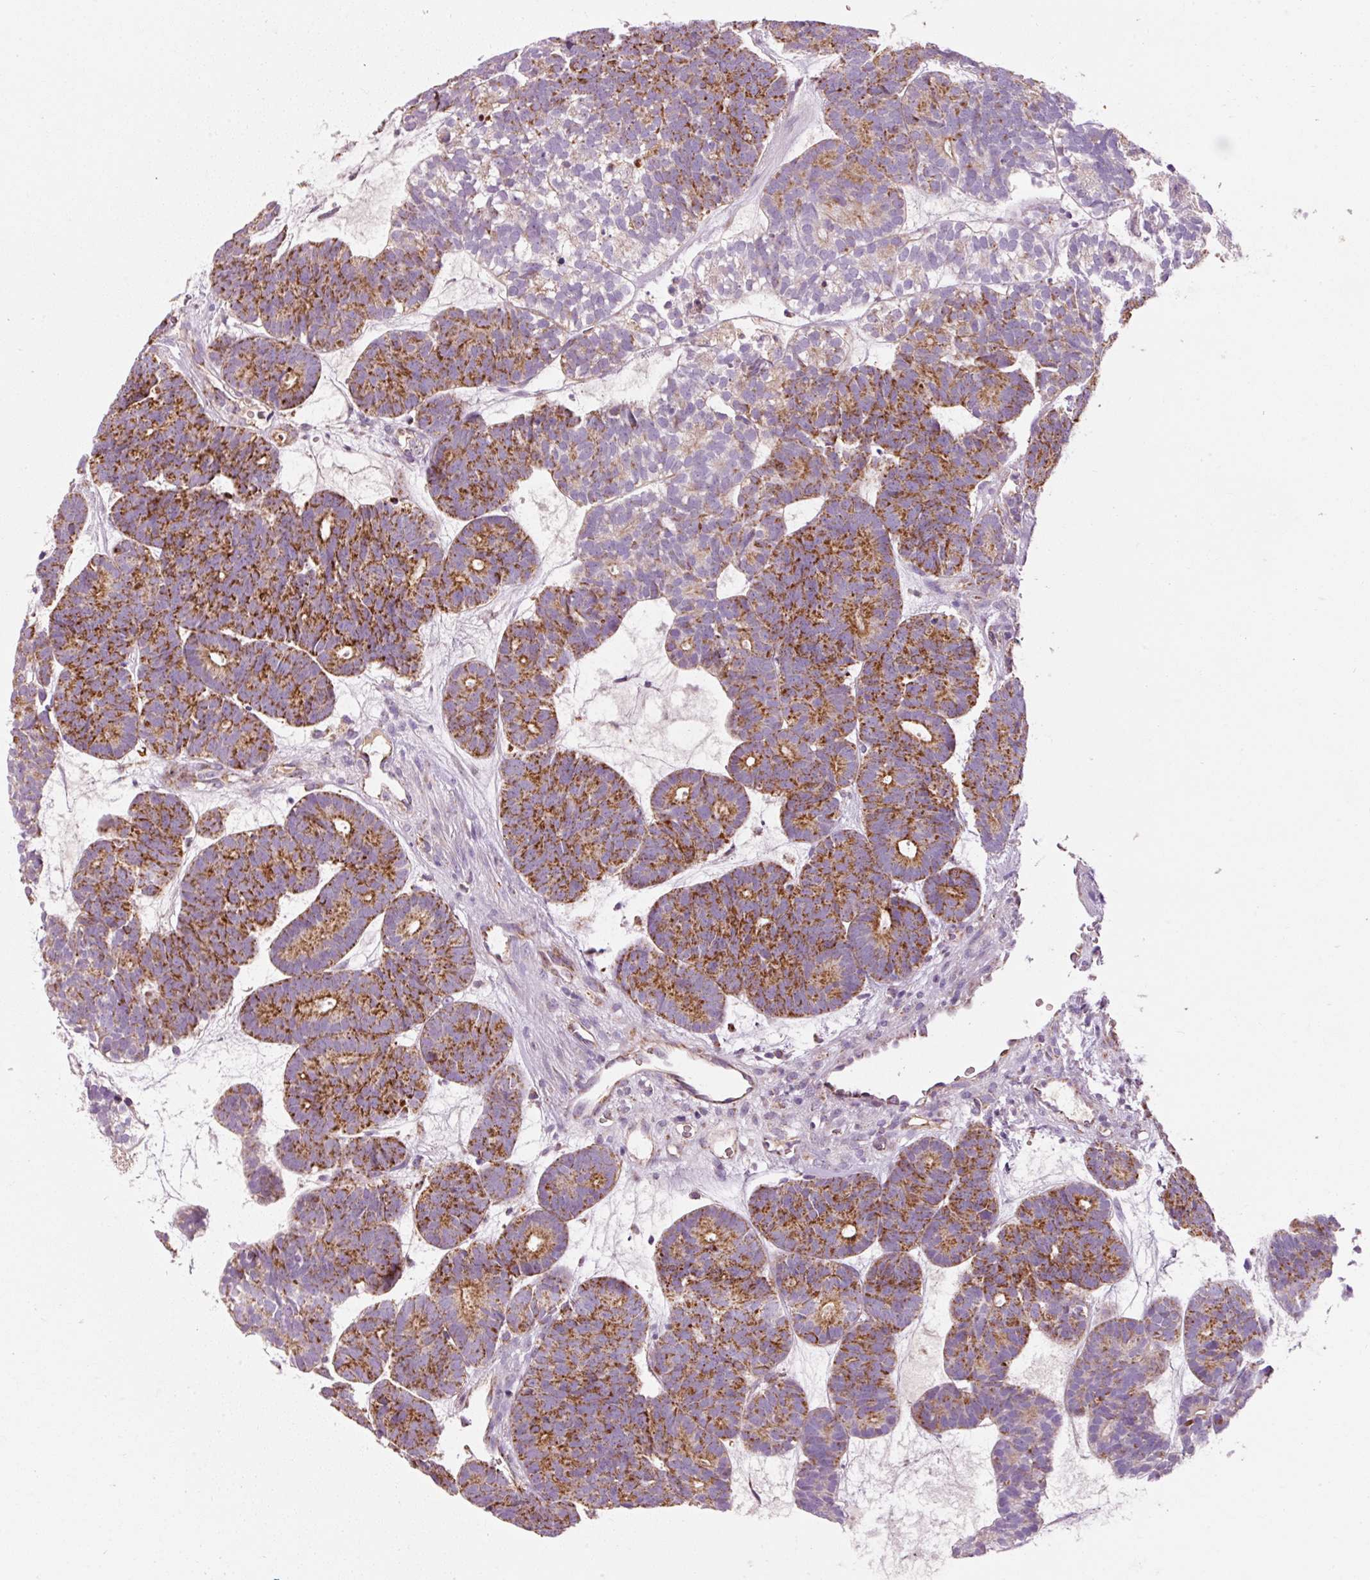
{"staining": {"intensity": "strong", "quantity": ">75%", "location": "cytoplasmic/membranous"}, "tissue": "head and neck cancer", "cell_type": "Tumor cells", "image_type": "cancer", "snomed": [{"axis": "morphology", "description": "Adenocarcinoma, NOS"}, {"axis": "topography", "description": "Head-Neck"}], "caption": "Head and neck cancer (adenocarcinoma) tissue demonstrates strong cytoplasmic/membranous staining in about >75% of tumor cells, visualized by immunohistochemistry. (Brightfield microscopy of DAB IHC at high magnification).", "gene": "NDUFB4", "patient": {"sex": "female", "age": 81}}